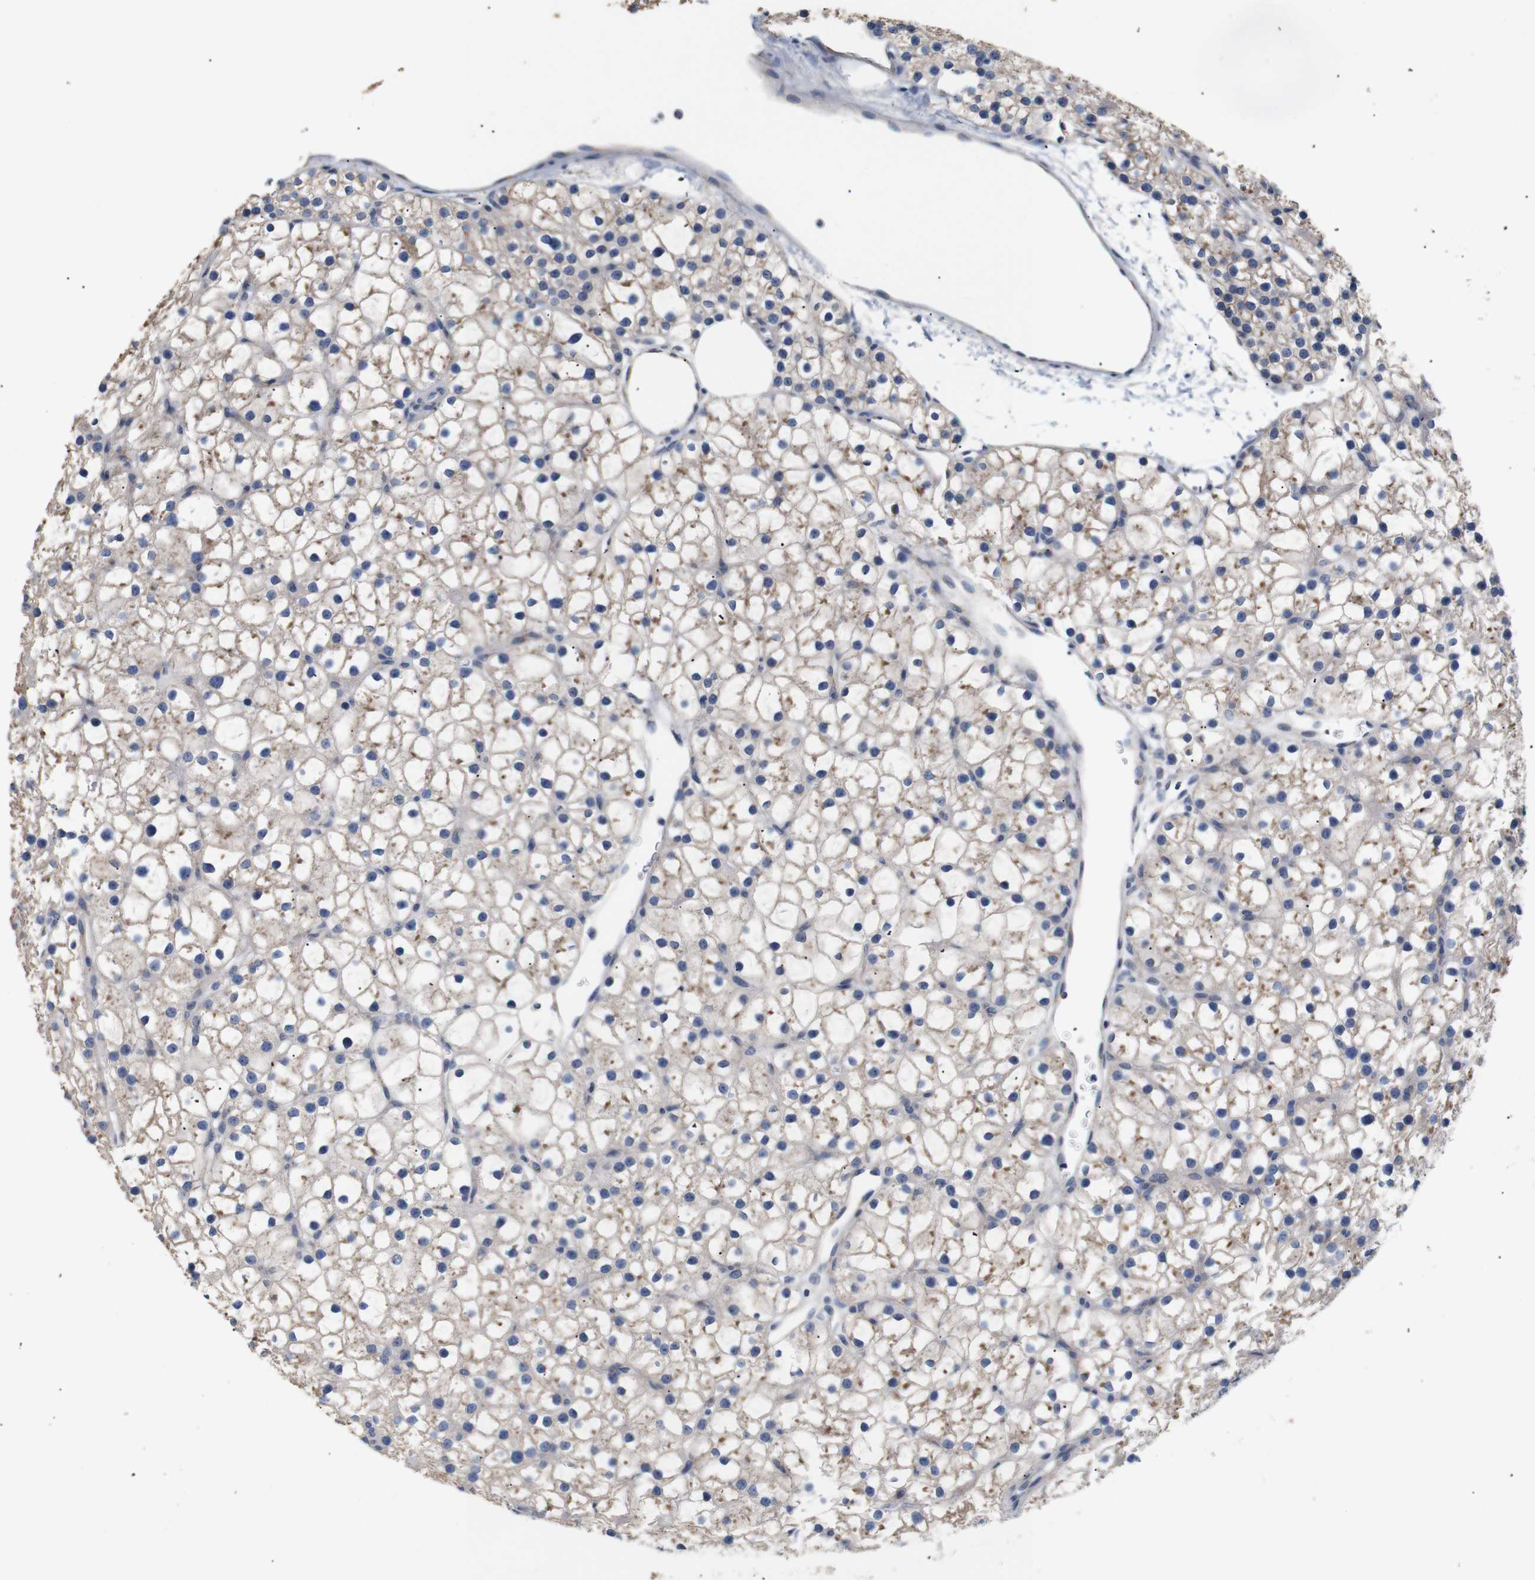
{"staining": {"intensity": "moderate", "quantity": "25%-75%", "location": "cytoplasmic/membranous"}, "tissue": "parathyroid gland", "cell_type": "Glandular cells", "image_type": "normal", "snomed": [{"axis": "morphology", "description": "Normal tissue, NOS"}, {"axis": "morphology", "description": "Adenoma, NOS"}, {"axis": "topography", "description": "Parathyroid gland"}], "caption": "The histopathology image displays immunohistochemical staining of normal parathyroid gland. There is moderate cytoplasmic/membranous expression is seen in approximately 25%-75% of glandular cells.", "gene": "TRIM5", "patient": {"sex": "female", "age": 70}}